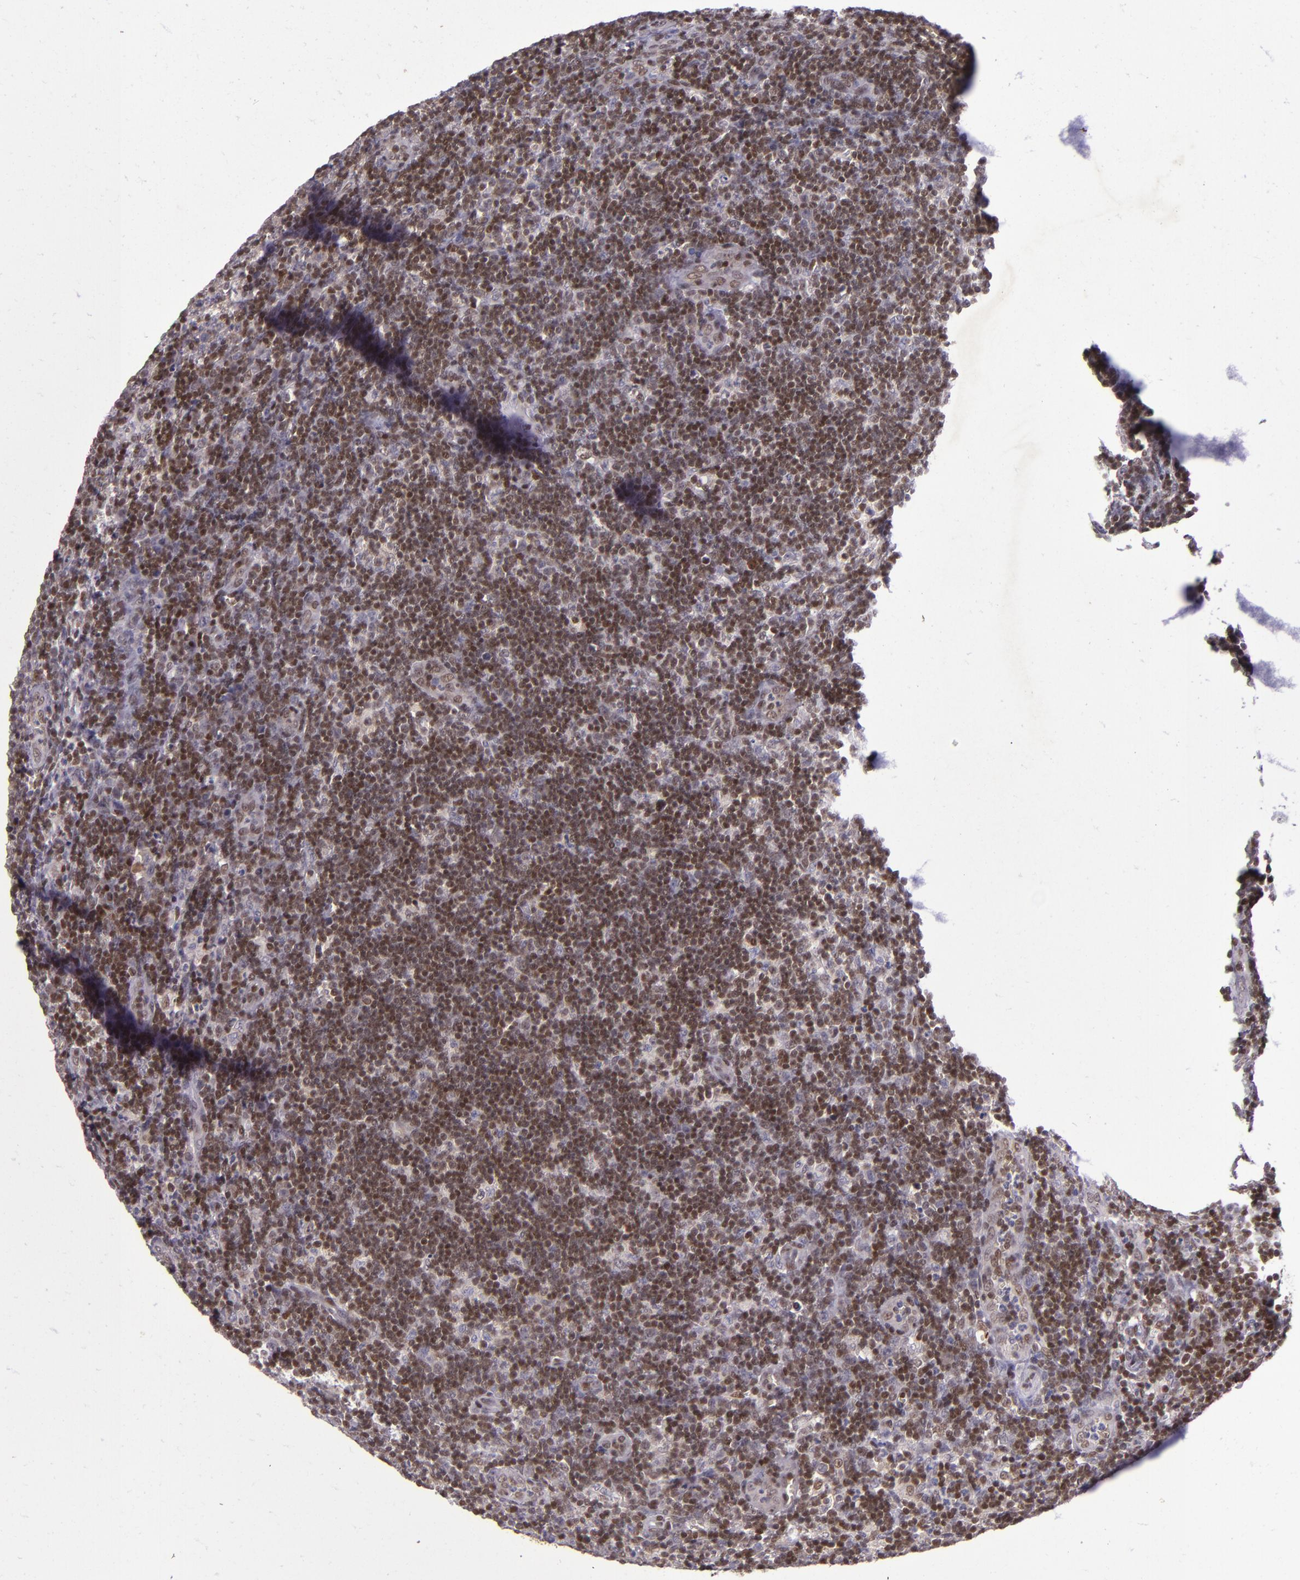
{"staining": {"intensity": "moderate", "quantity": ">75%", "location": "nuclear"}, "tissue": "lymph node", "cell_type": "Non-germinal center cells", "image_type": "normal", "snomed": [{"axis": "morphology", "description": "Normal tissue, NOS"}, {"axis": "morphology", "description": "Inflammation, NOS"}, {"axis": "topography", "description": "Lymph node"}, {"axis": "topography", "description": "Salivary gland"}], "caption": "The immunohistochemical stain labels moderate nuclear positivity in non-germinal center cells of unremarkable lymph node.", "gene": "MGMT", "patient": {"sex": "male", "age": 3}}